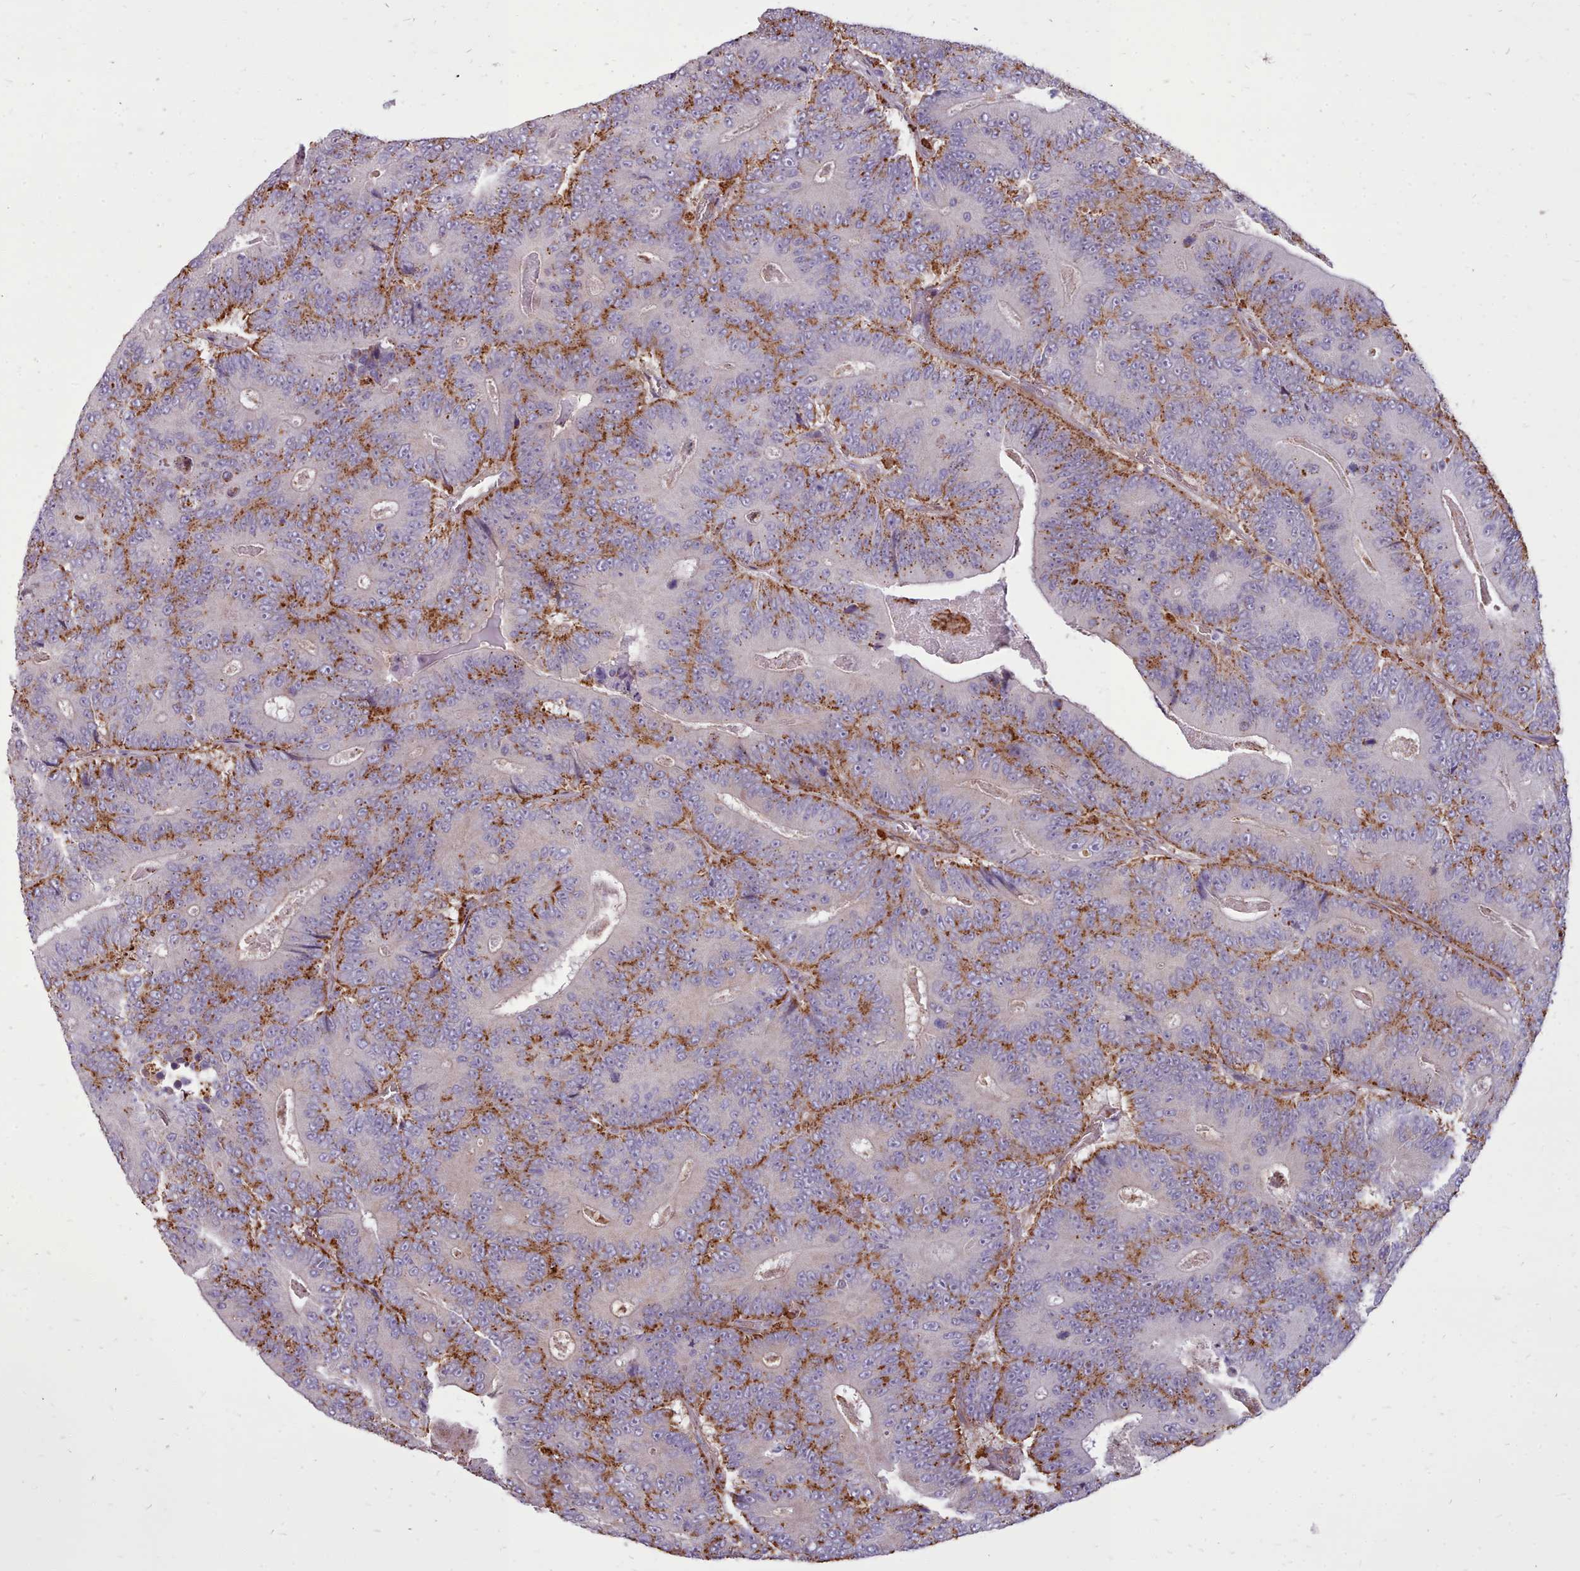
{"staining": {"intensity": "moderate", "quantity": "25%-75%", "location": "cytoplasmic/membranous"}, "tissue": "colorectal cancer", "cell_type": "Tumor cells", "image_type": "cancer", "snomed": [{"axis": "morphology", "description": "Adenocarcinoma, NOS"}, {"axis": "topography", "description": "Colon"}], "caption": "Colorectal cancer (adenocarcinoma) was stained to show a protein in brown. There is medium levels of moderate cytoplasmic/membranous positivity in approximately 25%-75% of tumor cells.", "gene": "PACSIN3", "patient": {"sex": "male", "age": 83}}